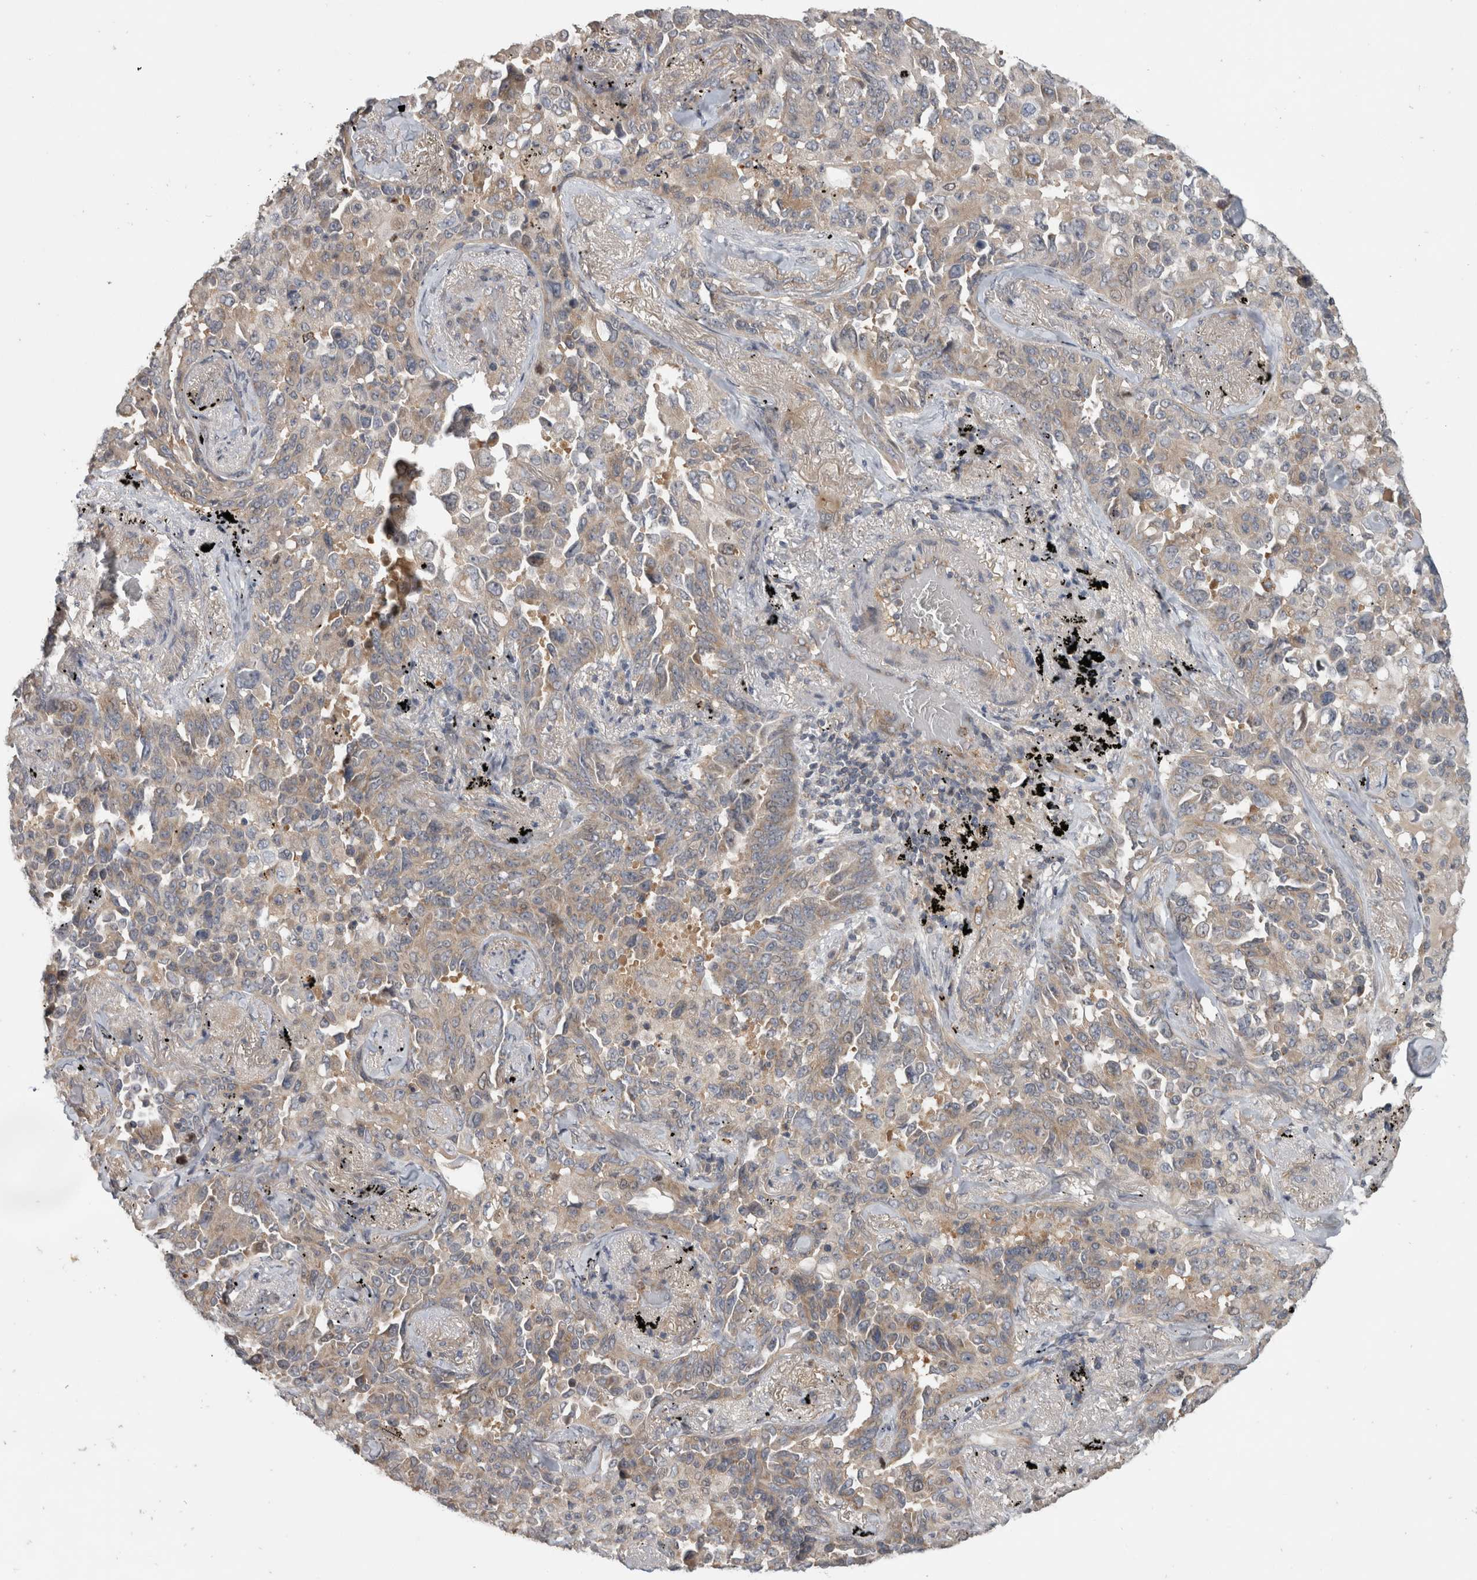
{"staining": {"intensity": "weak", "quantity": "<25%", "location": "cytoplasmic/membranous"}, "tissue": "lung cancer", "cell_type": "Tumor cells", "image_type": "cancer", "snomed": [{"axis": "morphology", "description": "Adenocarcinoma, NOS"}, {"axis": "topography", "description": "Lung"}], "caption": "Tumor cells show no significant staining in adenocarcinoma (lung).", "gene": "TRMT61B", "patient": {"sex": "female", "age": 67}}